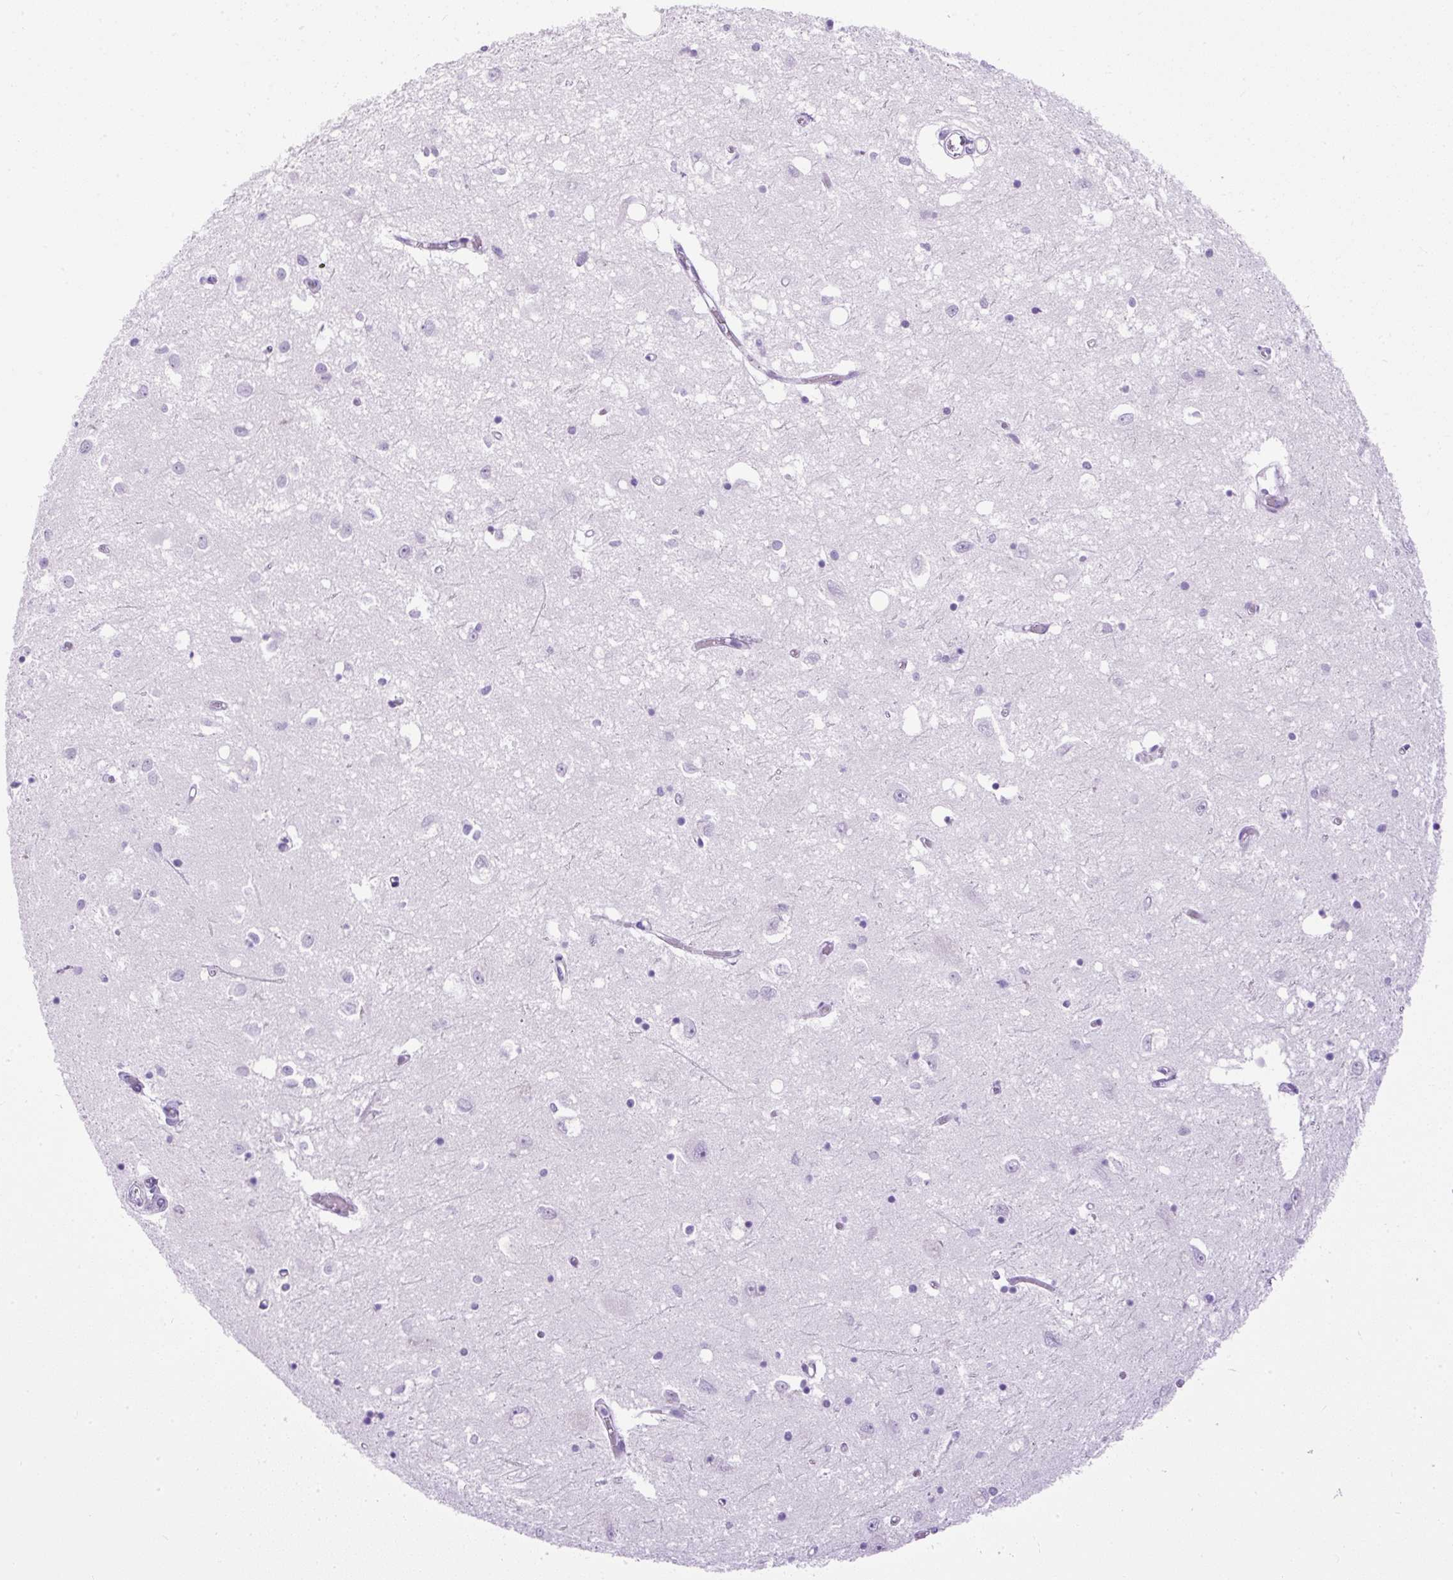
{"staining": {"intensity": "negative", "quantity": "none", "location": "none"}, "tissue": "caudate", "cell_type": "Glial cells", "image_type": "normal", "snomed": [{"axis": "morphology", "description": "Normal tissue, NOS"}, {"axis": "topography", "description": "Lateral ventricle wall"}], "caption": "An IHC histopathology image of unremarkable caudate is shown. There is no staining in glial cells of caudate. Nuclei are stained in blue.", "gene": "UPP1", "patient": {"sex": "male", "age": 70}}